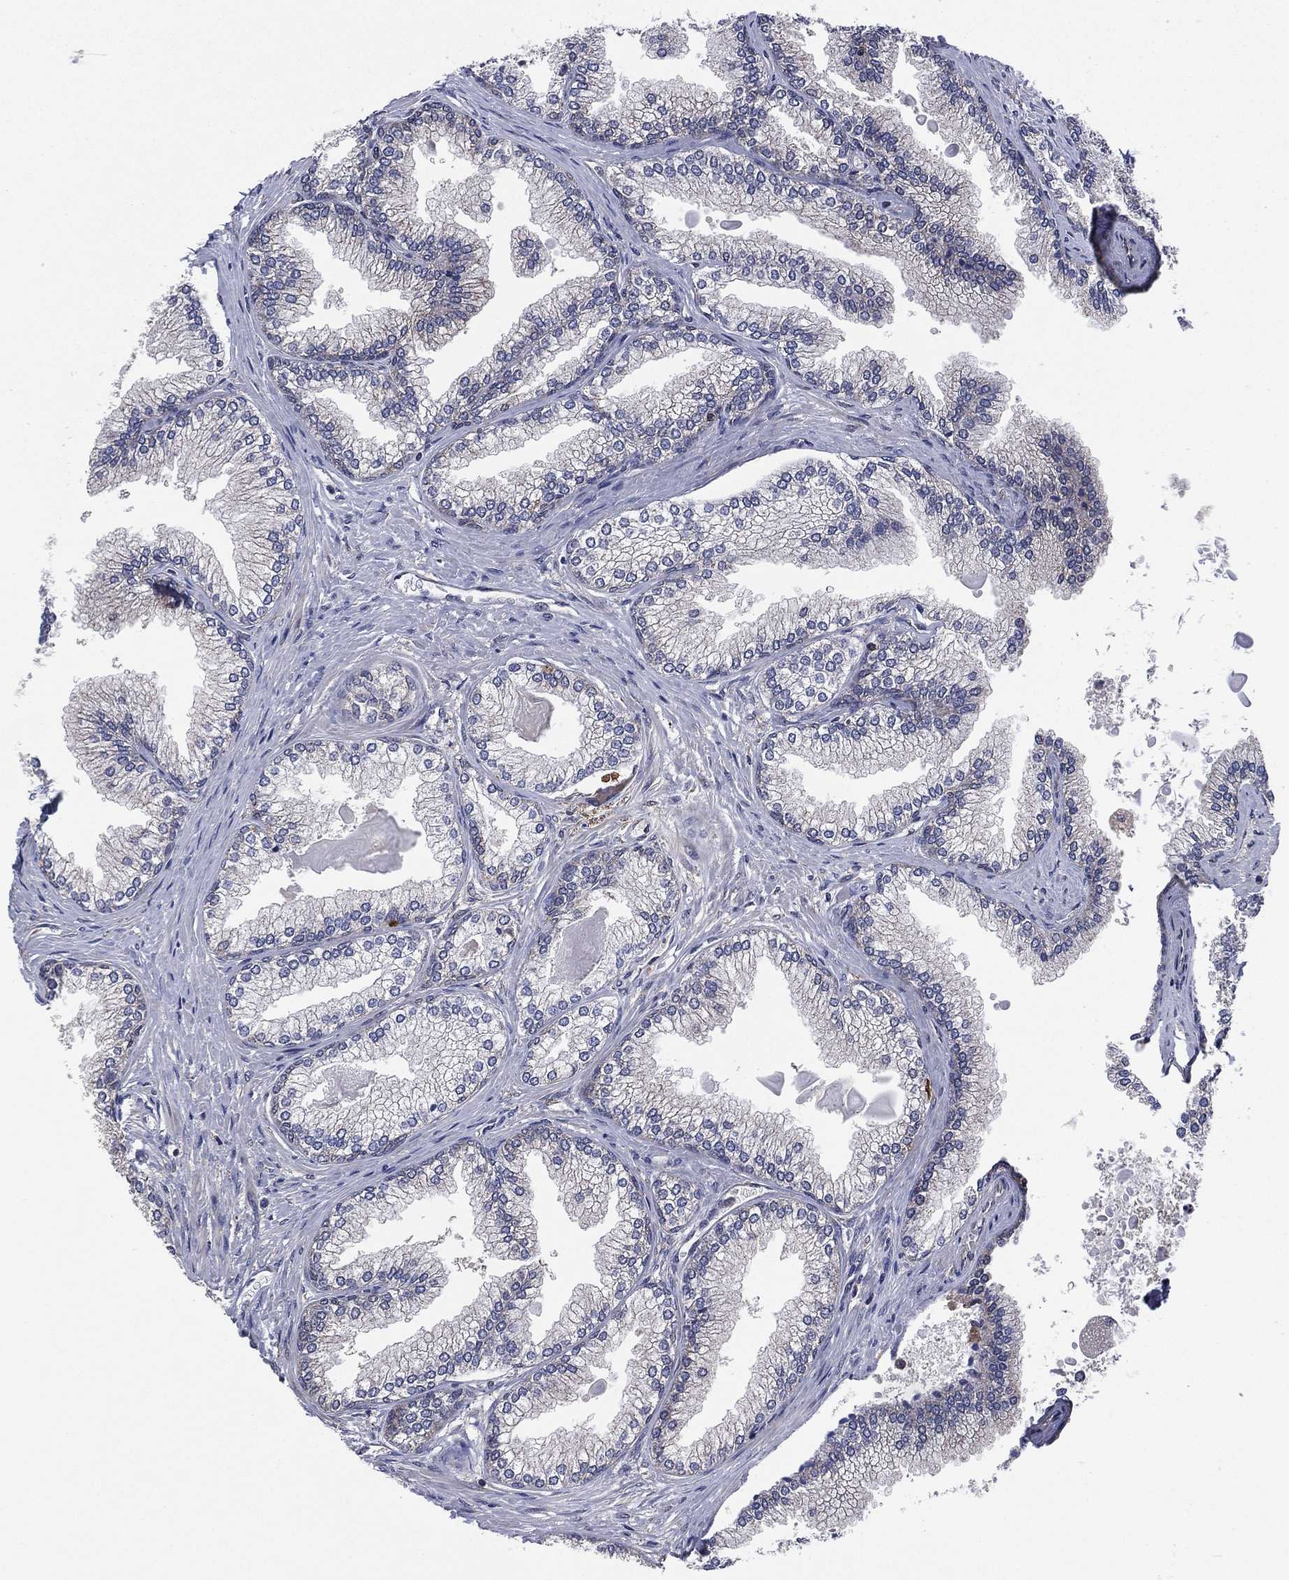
{"staining": {"intensity": "weak", "quantity": "<25%", "location": "cytoplasmic/membranous"}, "tissue": "prostate", "cell_type": "Glandular cells", "image_type": "normal", "snomed": [{"axis": "morphology", "description": "Normal tissue, NOS"}, {"axis": "topography", "description": "Prostate"}], "caption": "A high-resolution image shows IHC staining of unremarkable prostate, which demonstrates no significant positivity in glandular cells. The staining was performed using DAB to visualize the protein expression in brown, while the nuclei were stained in blue with hematoxylin (Magnification: 20x).", "gene": "C2orf76", "patient": {"sex": "male", "age": 72}}